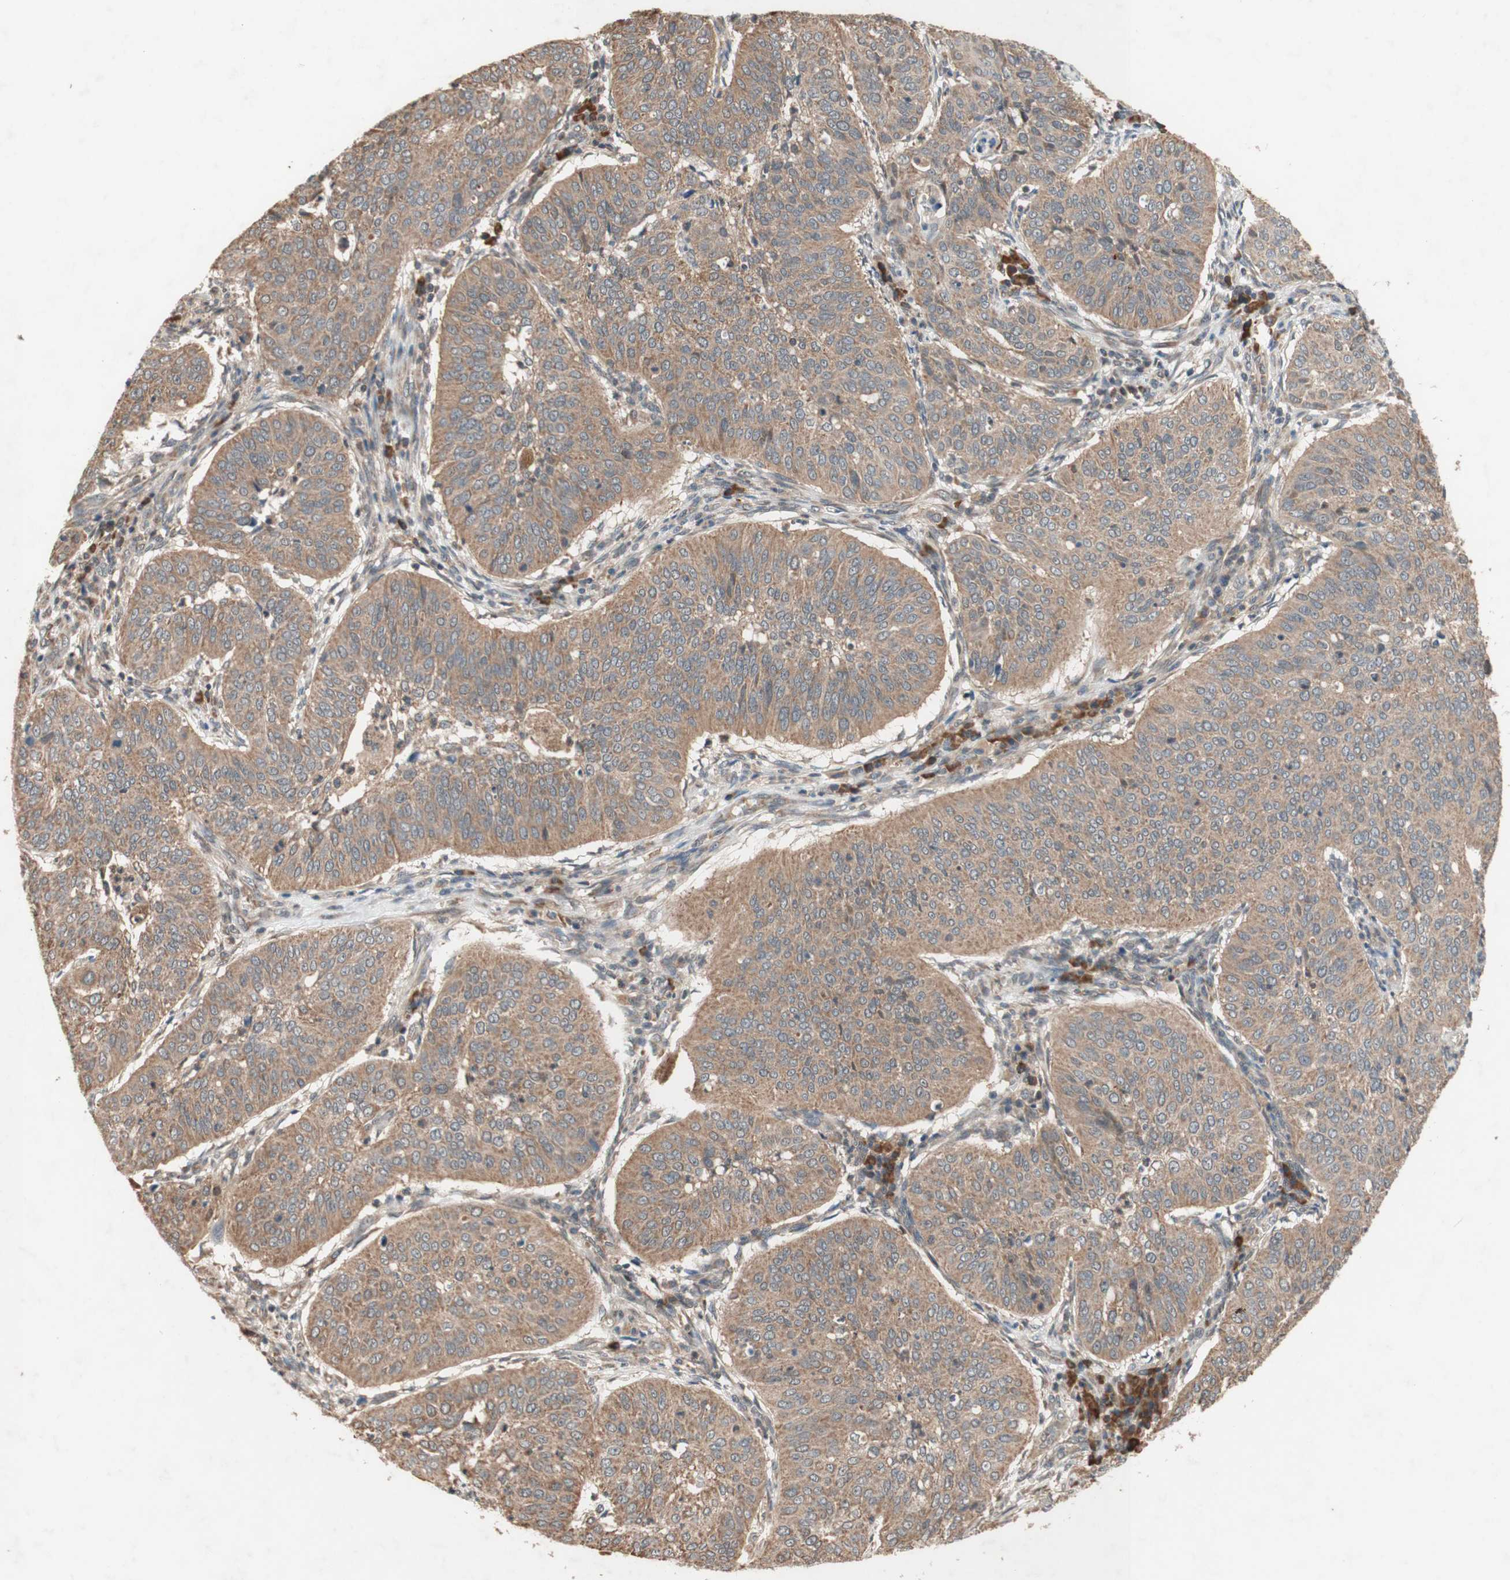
{"staining": {"intensity": "moderate", "quantity": ">75%", "location": "cytoplasmic/membranous"}, "tissue": "cervical cancer", "cell_type": "Tumor cells", "image_type": "cancer", "snomed": [{"axis": "morphology", "description": "Normal tissue, NOS"}, {"axis": "morphology", "description": "Squamous cell carcinoma, NOS"}, {"axis": "topography", "description": "Cervix"}], "caption": "Immunohistochemistry of cervical cancer reveals medium levels of moderate cytoplasmic/membranous positivity in about >75% of tumor cells. (Stains: DAB in brown, nuclei in blue, Microscopy: brightfield microscopy at high magnification).", "gene": "DDOST", "patient": {"sex": "female", "age": 39}}